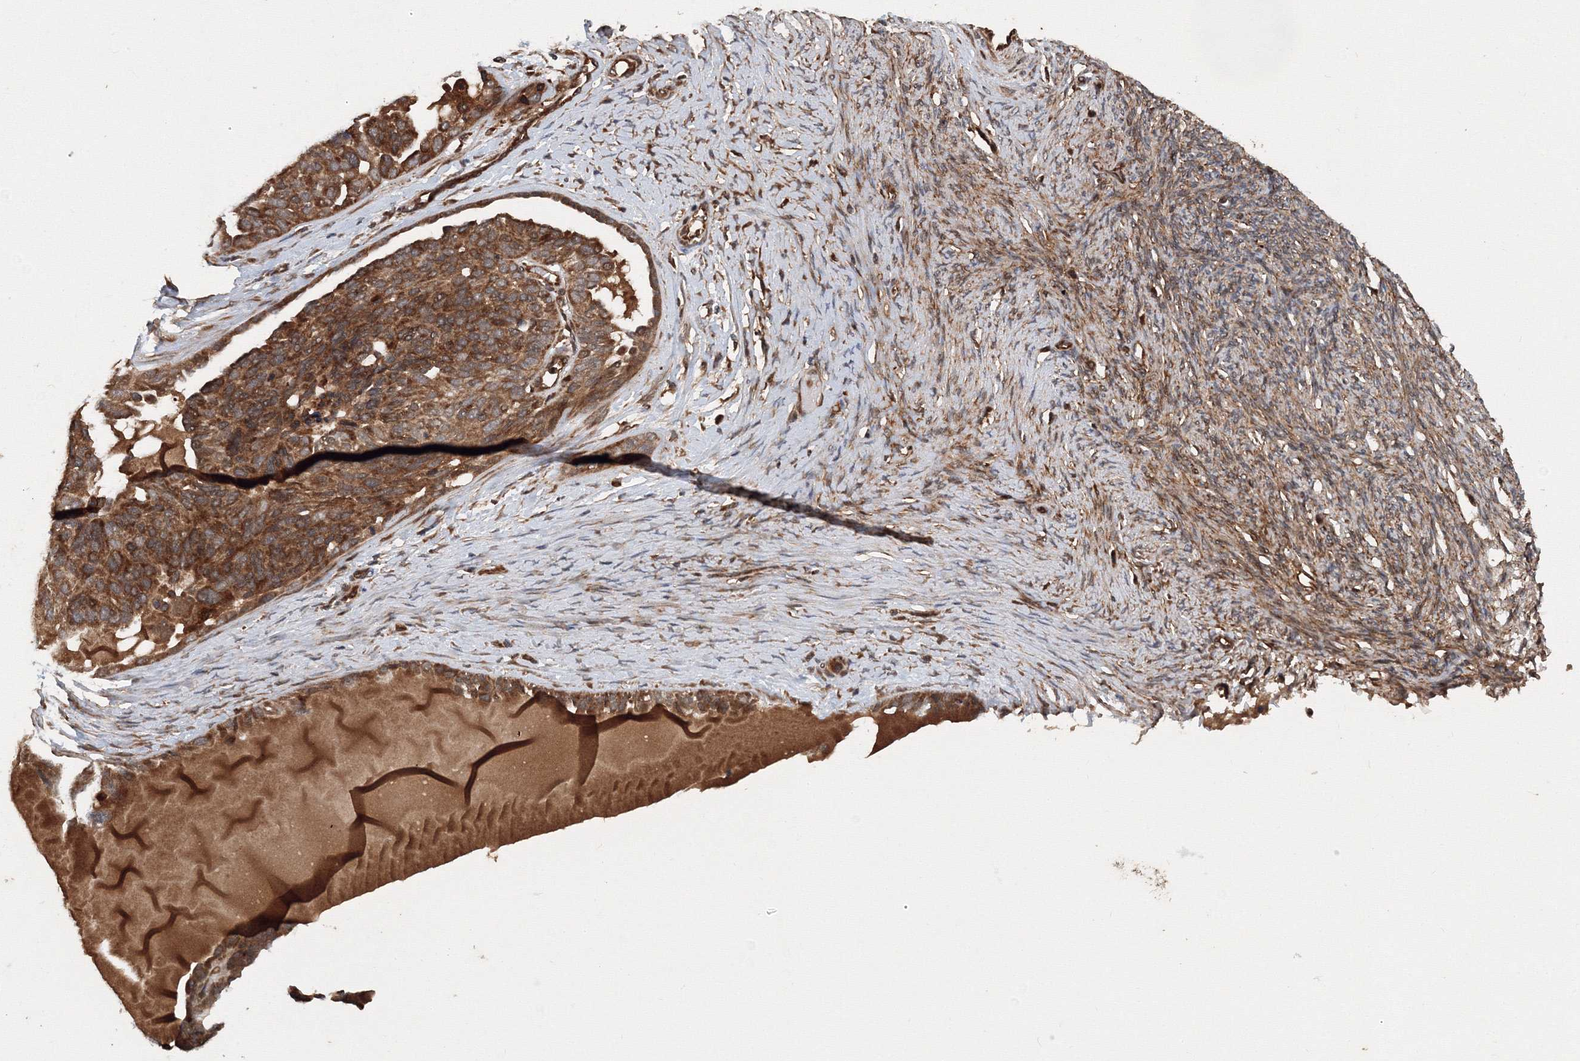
{"staining": {"intensity": "moderate", "quantity": ">75%", "location": "cytoplasmic/membranous"}, "tissue": "ovarian cancer", "cell_type": "Tumor cells", "image_type": "cancer", "snomed": [{"axis": "morphology", "description": "Cystadenocarcinoma, serous, NOS"}, {"axis": "topography", "description": "Ovary"}], "caption": "Immunohistochemical staining of ovarian serous cystadenocarcinoma reveals moderate cytoplasmic/membranous protein expression in approximately >75% of tumor cells. Immunohistochemistry (ihc) stains the protein in brown and the nuclei are stained blue.", "gene": "ATG3", "patient": {"sex": "female", "age": 44}}